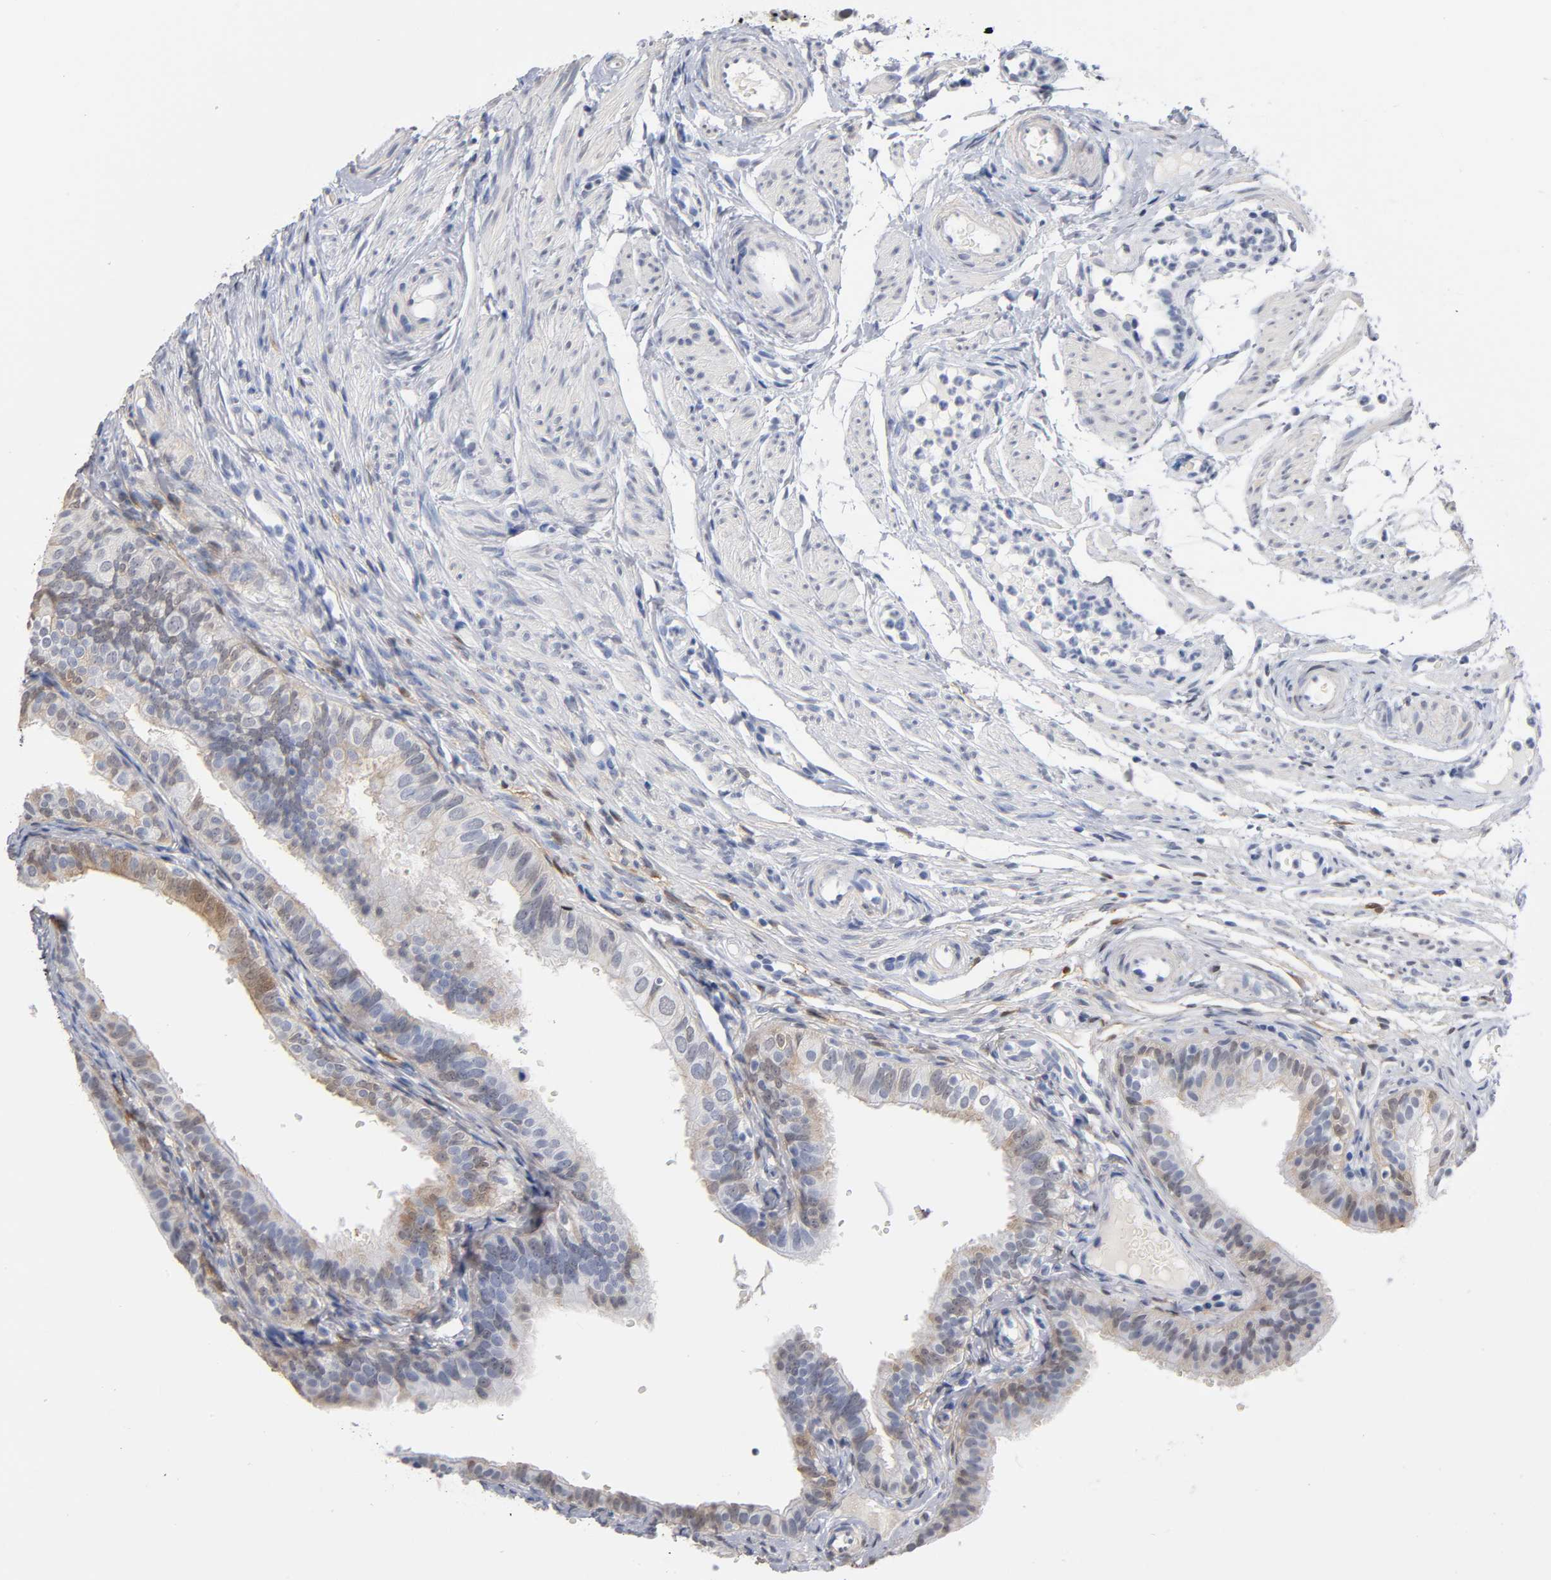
{"staining": {"intensity": "weak", "quantity": "<25%", "location": "cytoplasmic/membranous,nuclear"}, "tissue": "fallopian tube", "cell_type": "Glandular cells", "image_type": "normal", "snomed": [{"axis": "morphology", "description": "Normal tissue, NOS"}, {"axis": "morphology", "description": "Dermoid, NOS"}, {"axis": "topography", "description": "Fallopian tube"}], "caption": "IHC micrograph of benign fallopian tube: human fallopian tube stained with DAB (3,3'-diaminobenzidine) exhibits no significant protein staining in glandular cells.", "gene": "CRABP2", "patient": {"sex": "female", "age": 33}}